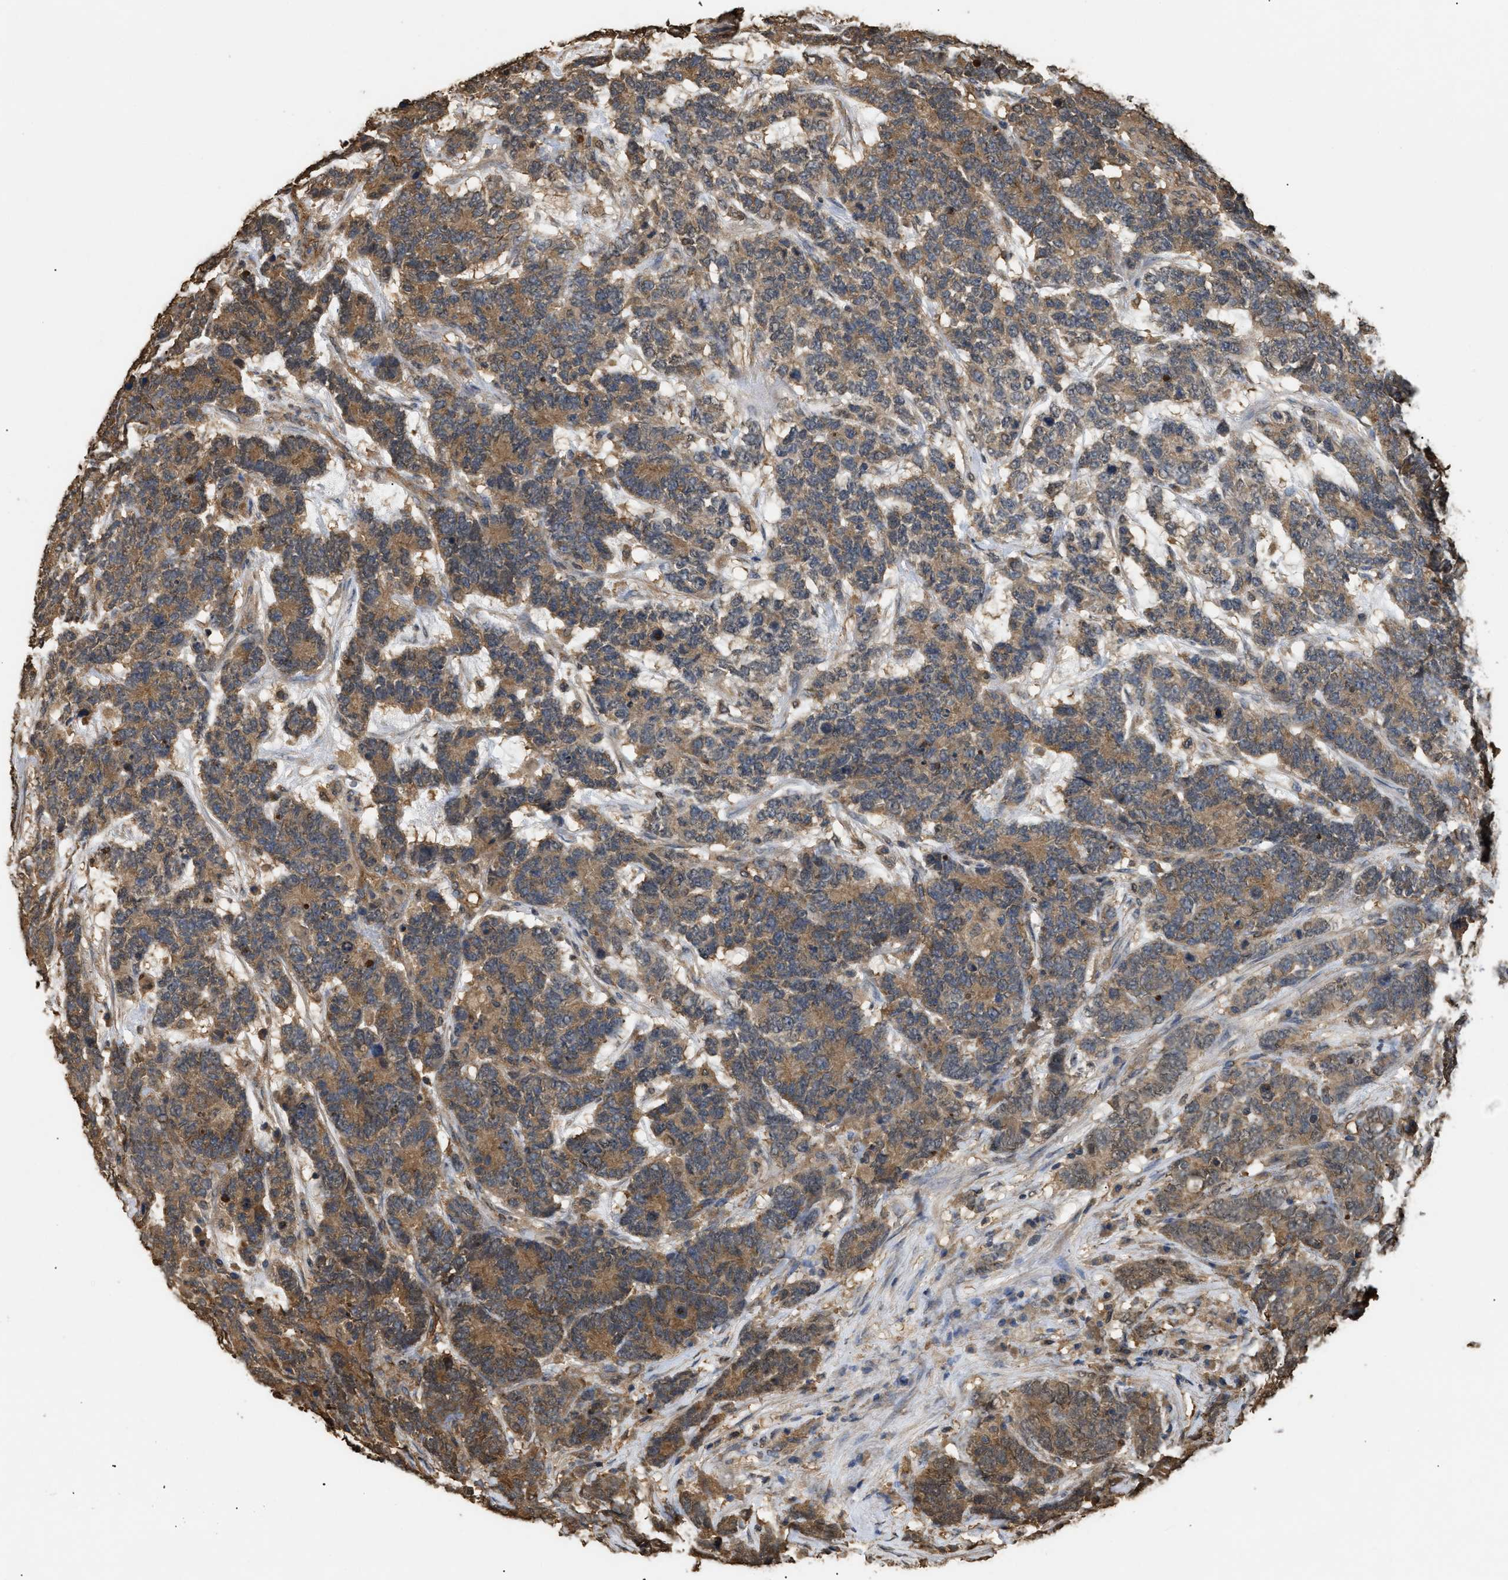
{"staining": {"intensity": "moderate", "quantity": ">75%", "location": "cytoplasmic/membranous"}, "tissue": "testis cancer", "cell_type": "Tumor cells", "image_type": "cancer", "snomed": [{"axis": "morphology", "description": "Carcinoma, Embryonal, NOS"}, {"axis": "topography", "description": "Testis"}], "caption": "About >75% of tumor cells in human embryonal carcinoma (testis) display moderate cytoplasmic/membranous protein staining as visualized by brown immunohistochemical staining.", "gene": "CALM1", "patient": {"sex": "male", "age": 26}}